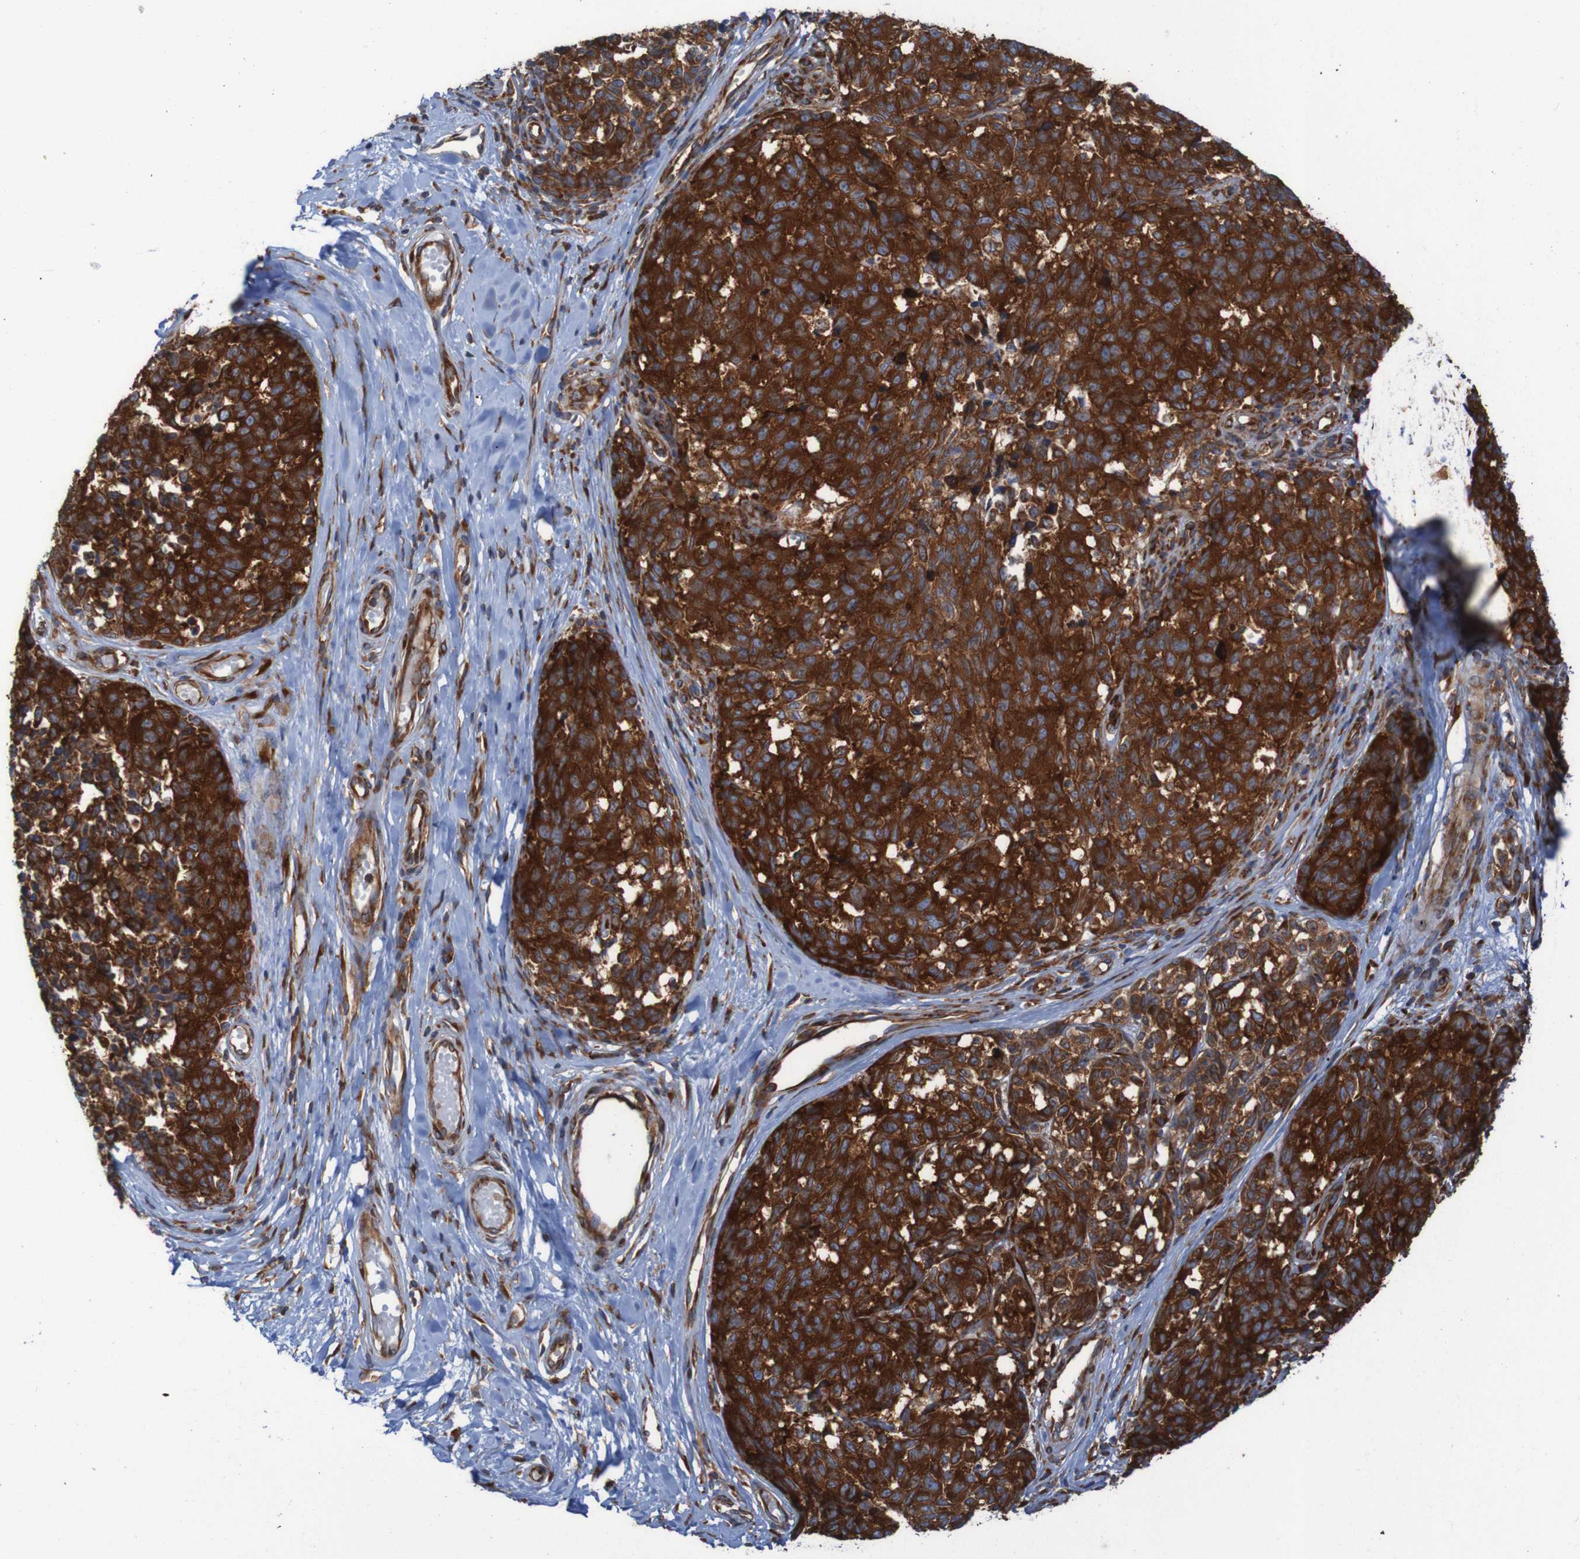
{"staining": {"intensity": "strong", "quantity": ">75%", "location": "cytoplasmic/membranous"}, "tissue": "melanoma", "cell_type": "Tumor cells", "image_type": "cancer", "snomed": [{"axis": "morphology", "description": "Malignant melanoma, NOS"}, {"axis": "topography", "description": "Skin"}], "caption": "Melanoma stained with a brown dye reveals strong cytoplasmic/membranous positive expression in approximately >75% of tumor cells.", "gene": "RPL10", "patient": {"sex": "female", "age": 64}}